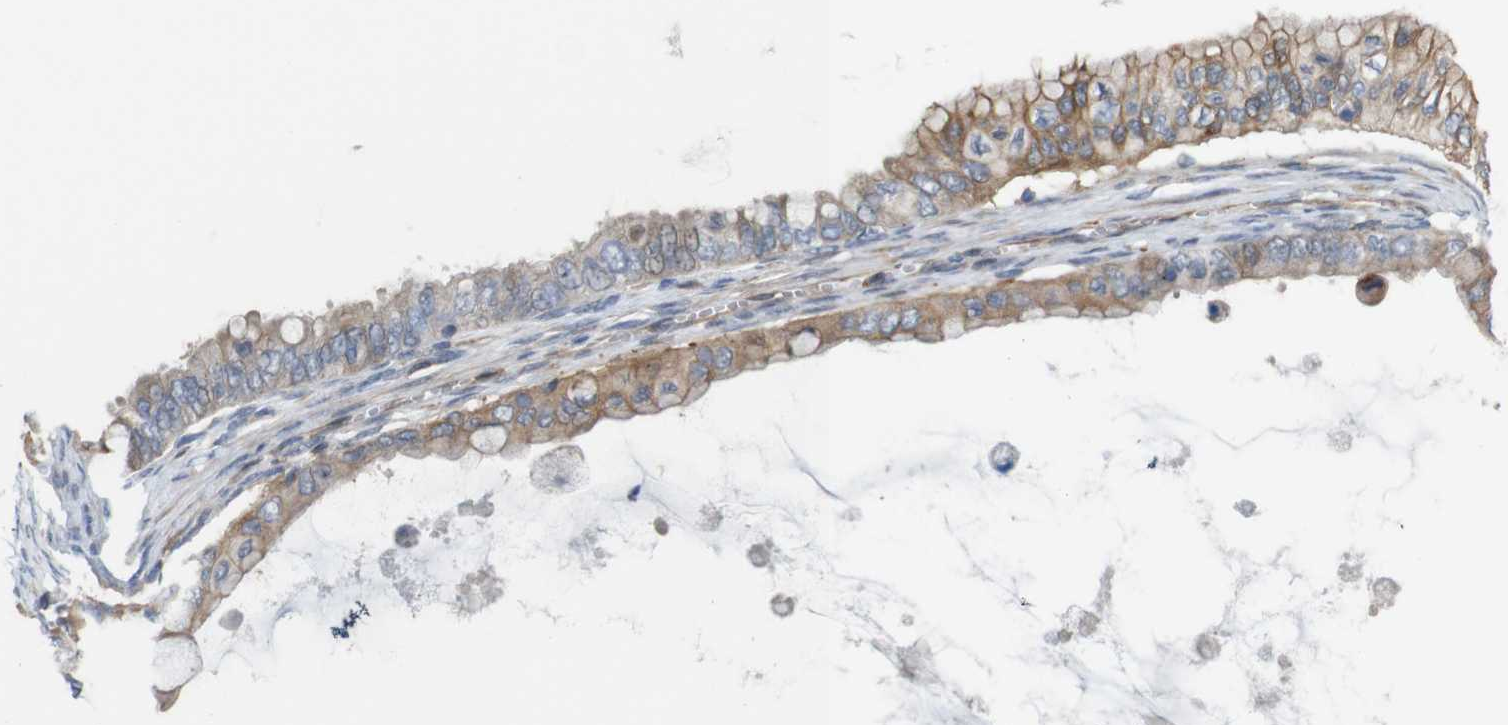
{"staining": {"intensity": "moderate", "quantity": ">75%", "location": "cytoplasmic/membranous"}, "tissue": "ovarian cancer", "cell_type": "Tumor cells", "image_type": "cancer", "snomed": [{"axis": "morphology", "description": "Cystadenocarcinoma, mucinous, NOS"}, {"axis": "topography", "description": "Ovary"}], "caption": "Immunohistochemical staining of ovarian cancer (mucinous cystadenocarcinoma) exhibits moderate cytoplasmic/membranous protein staining in about >75% of tumor cells.", "gene": "PCOLCE2", "patient": {"sex": "female", "age": 80}}